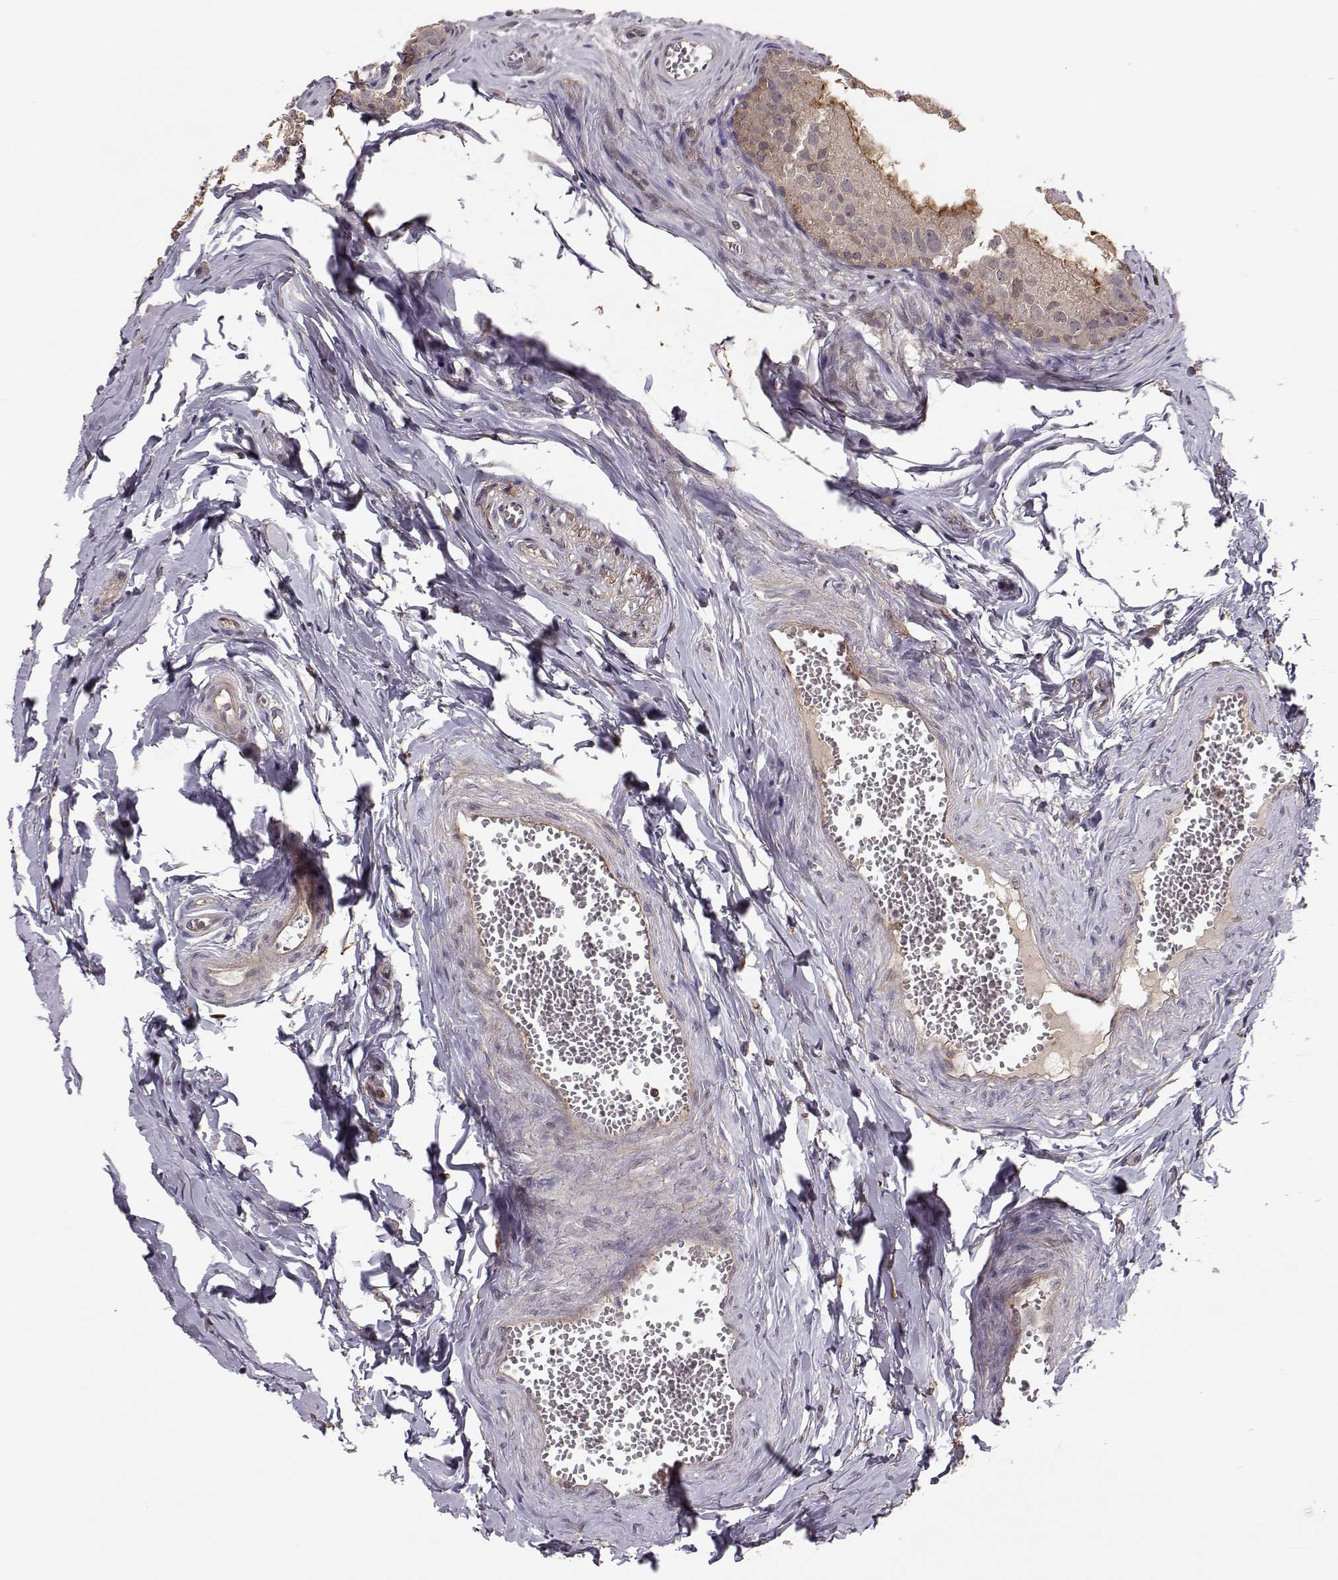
{"staining": {"intensity": "strong", "quantity": "25%-75%", "location": "cytoplasmic/membranous"}, "tissue": "epididymis", "cell_type": "Glandular cells", "image_type": "normal", "snomed": [{"axis": "morphology", "description": "Normal tissue, NOS"}, {"axis": "topography", "description": "Epididymis"}], "caption": "High-magnification brightfield microscopy of normal epididymis stained with DAB (brown) and counterstained with hematoxylin (blue). glandular cells exhibit strong cytoplasmic/membranous positivity is identified in about25%-75% of cells. Nuclei are stained in blue.", "gene": "PLEKHG3", "patient": {"sex": "male", "age": 45}}